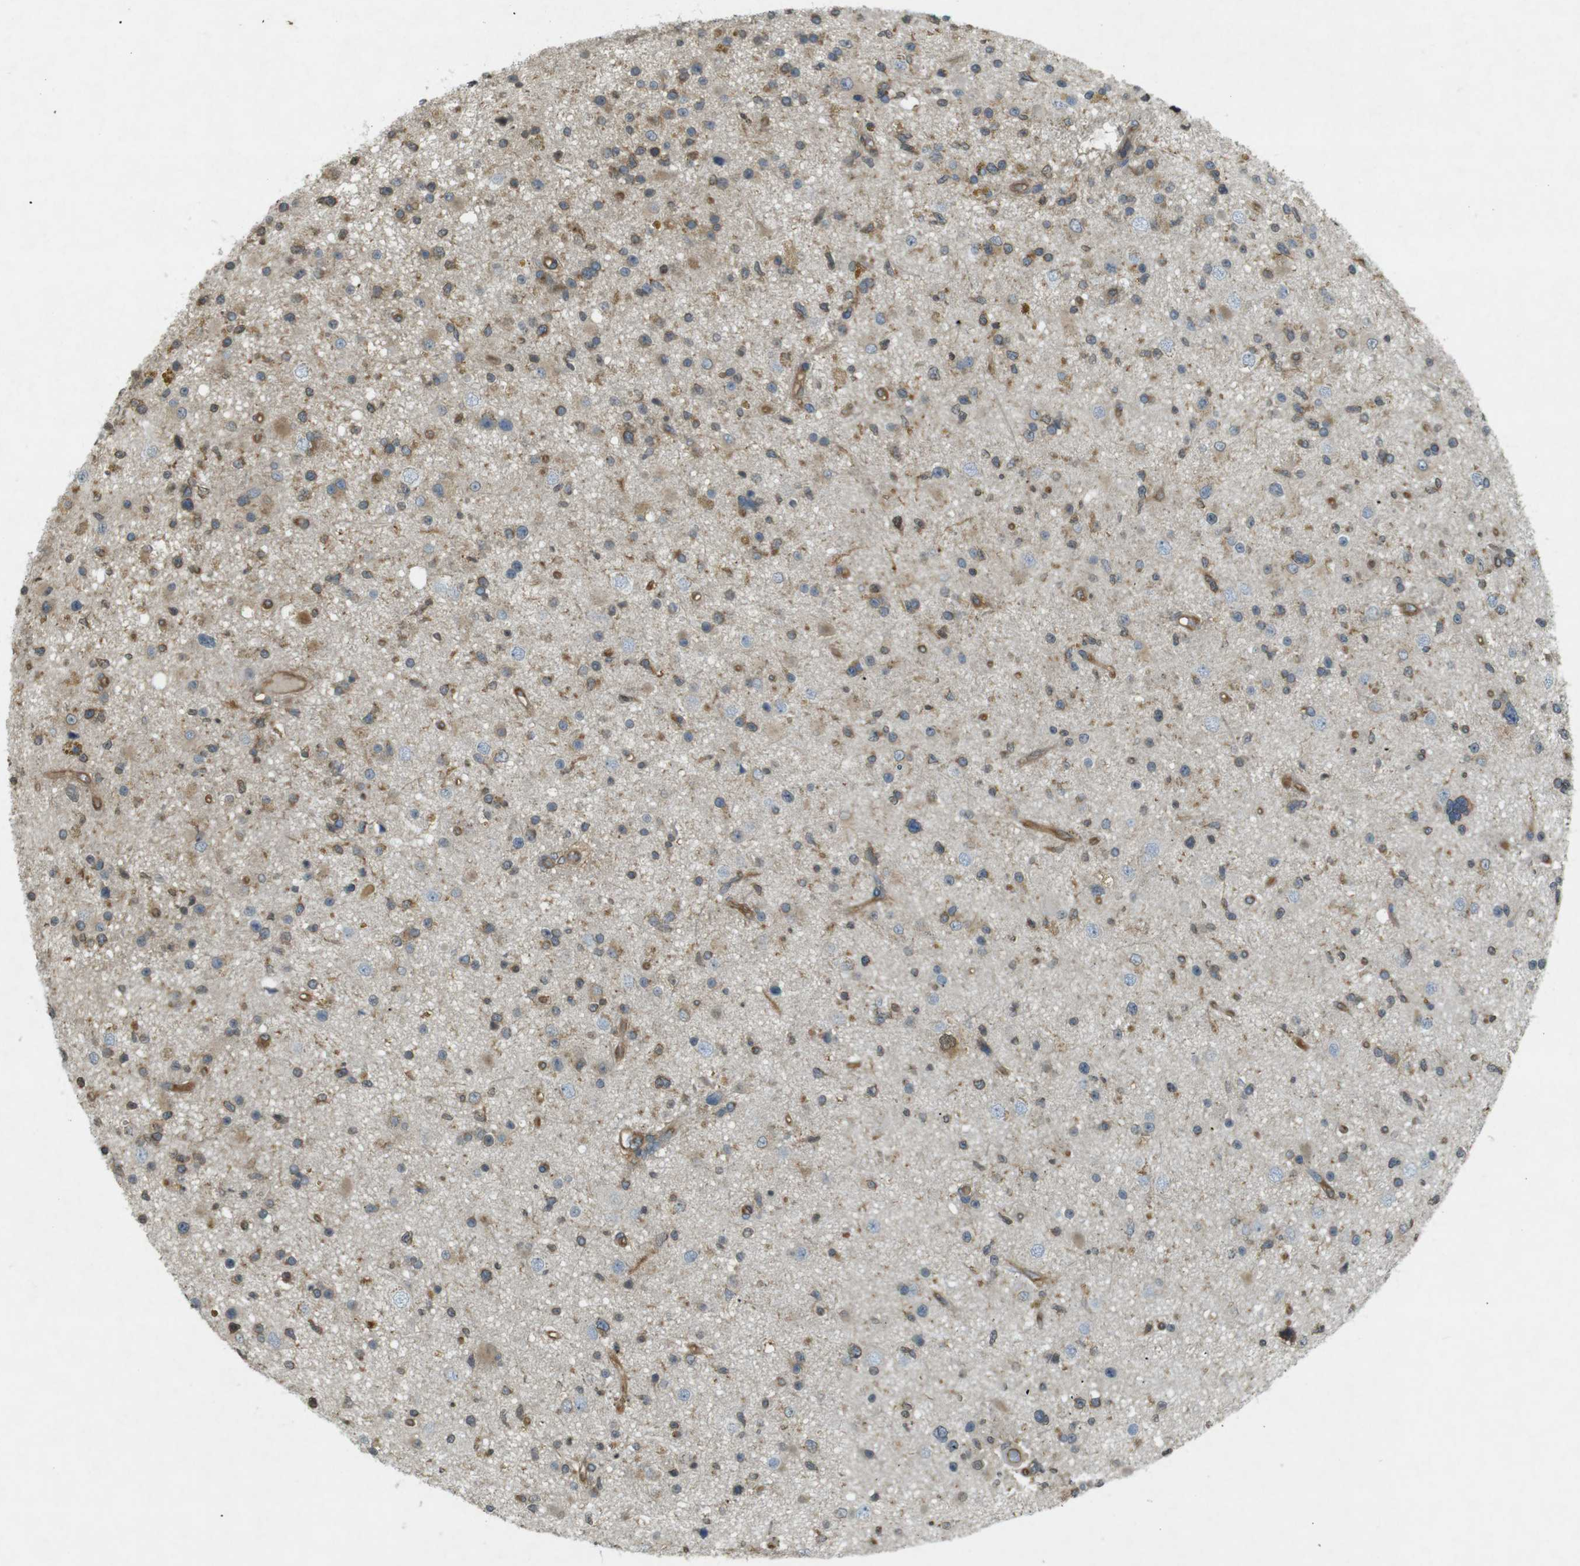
{"staining": {"intensity": "moderate", "quantity": ">75%", "location": "cytoplasmic/membranous"}, "tissue": "glioma", "cell_type": "Tumor cells", "image_type": "cancer", "snomed": [{"axis": "morphology", "description": "Glioma, malignant, High grade"}, {"axis": "topography", "description": "Brain"}], "caption": "Immunohistochemical staining of human glioma displays medium levels of moderate cytoplasmic/membranous protein expression in about >75% of tumor cells.", "gene": "KIF5B", "patient": {"sex": "male", "age": 33}}